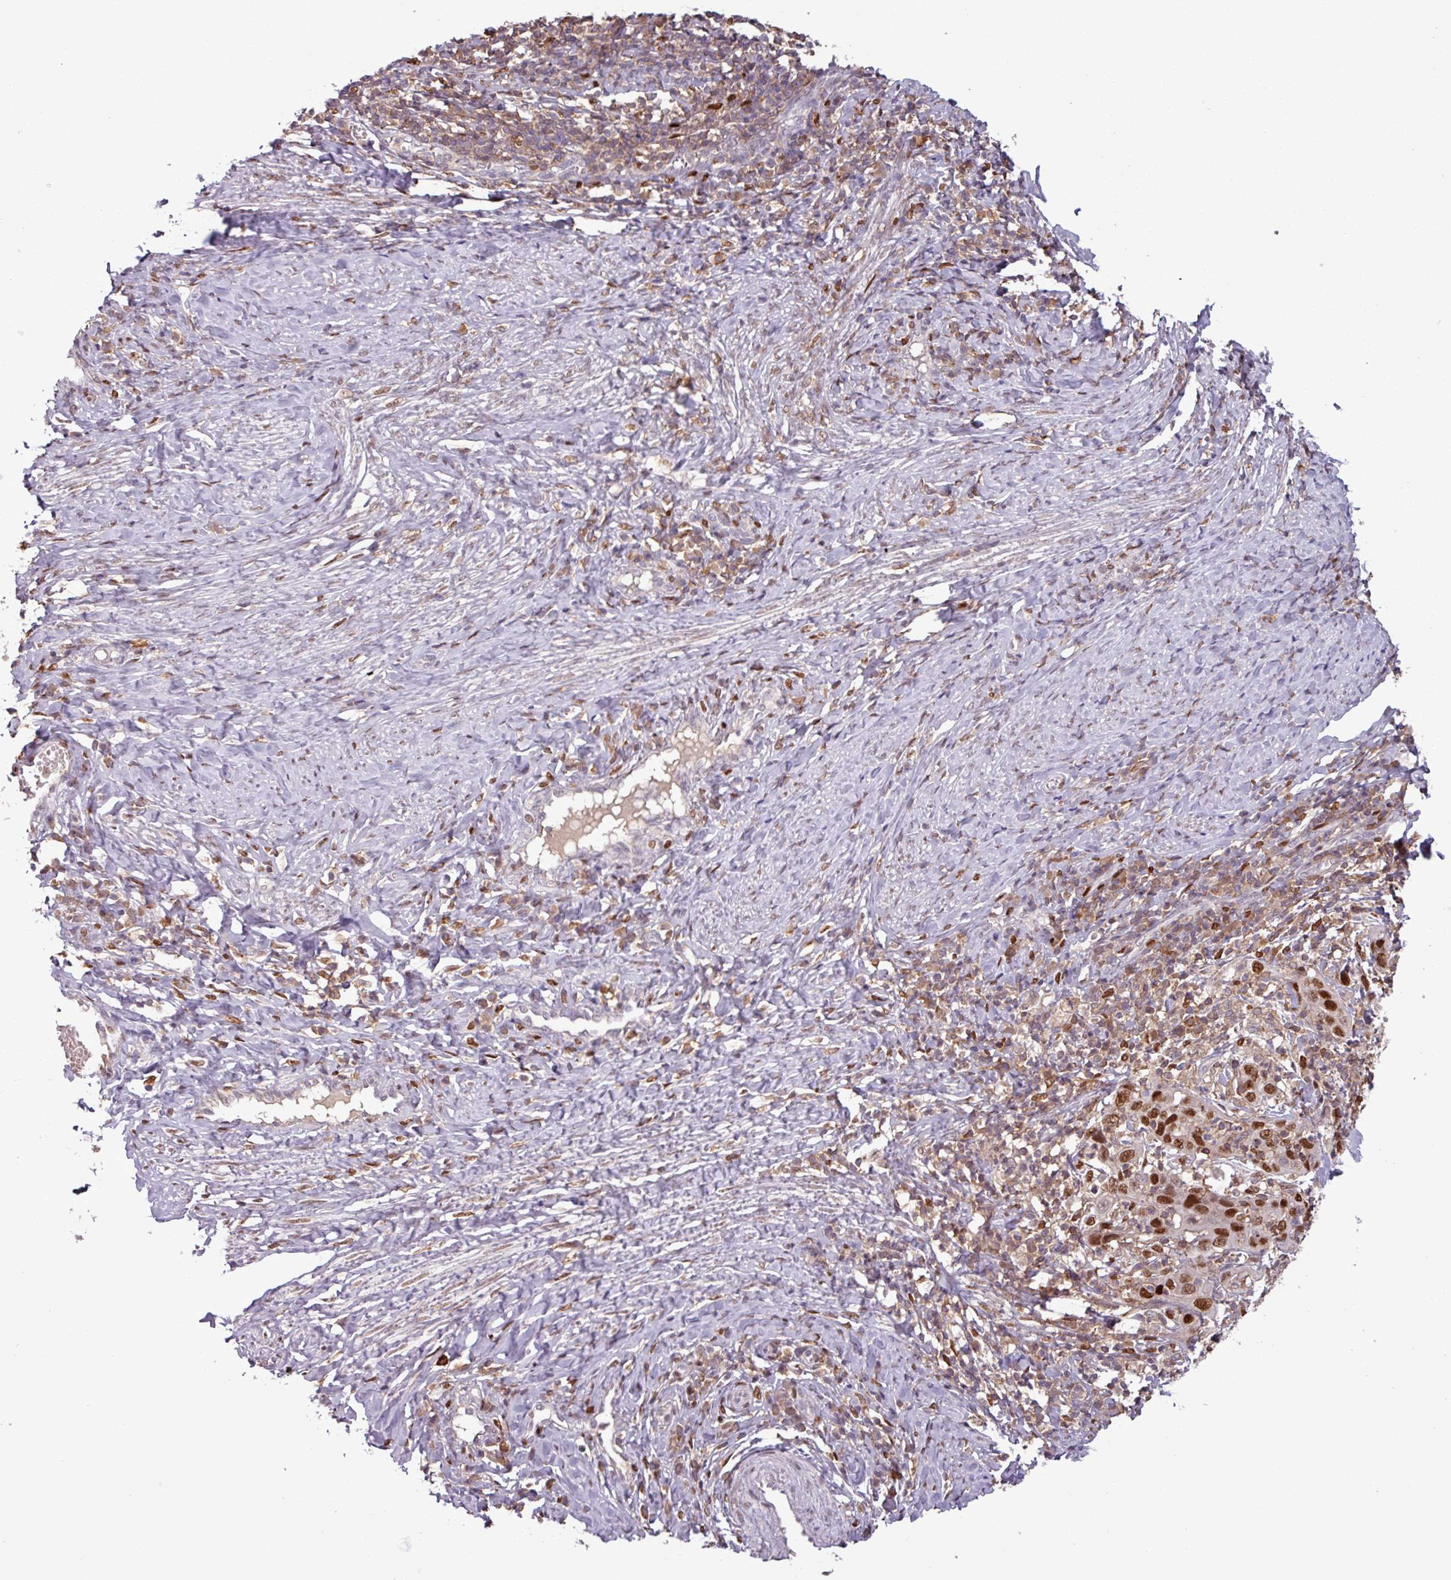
{"staining": {"intensity": "moderate", "quantity": ">75%", "location": "nuclear"}, "tissue": "cervical cancer", "cell_type": "Tumor cells", "image_type": "cancer", "snomed": [{"axis": "morphology", "description": "Squamous cell carcinoma, NOS"}, {"axis": "topography", "description": "Cervix"}], "caption": "A brown stain shows moderate nuclear expression of a protein in human squamous cell carcinoma (cervical) tumor cells.", "gene": "PRRX1", "patient": {"sex": "female", "age": 46}}